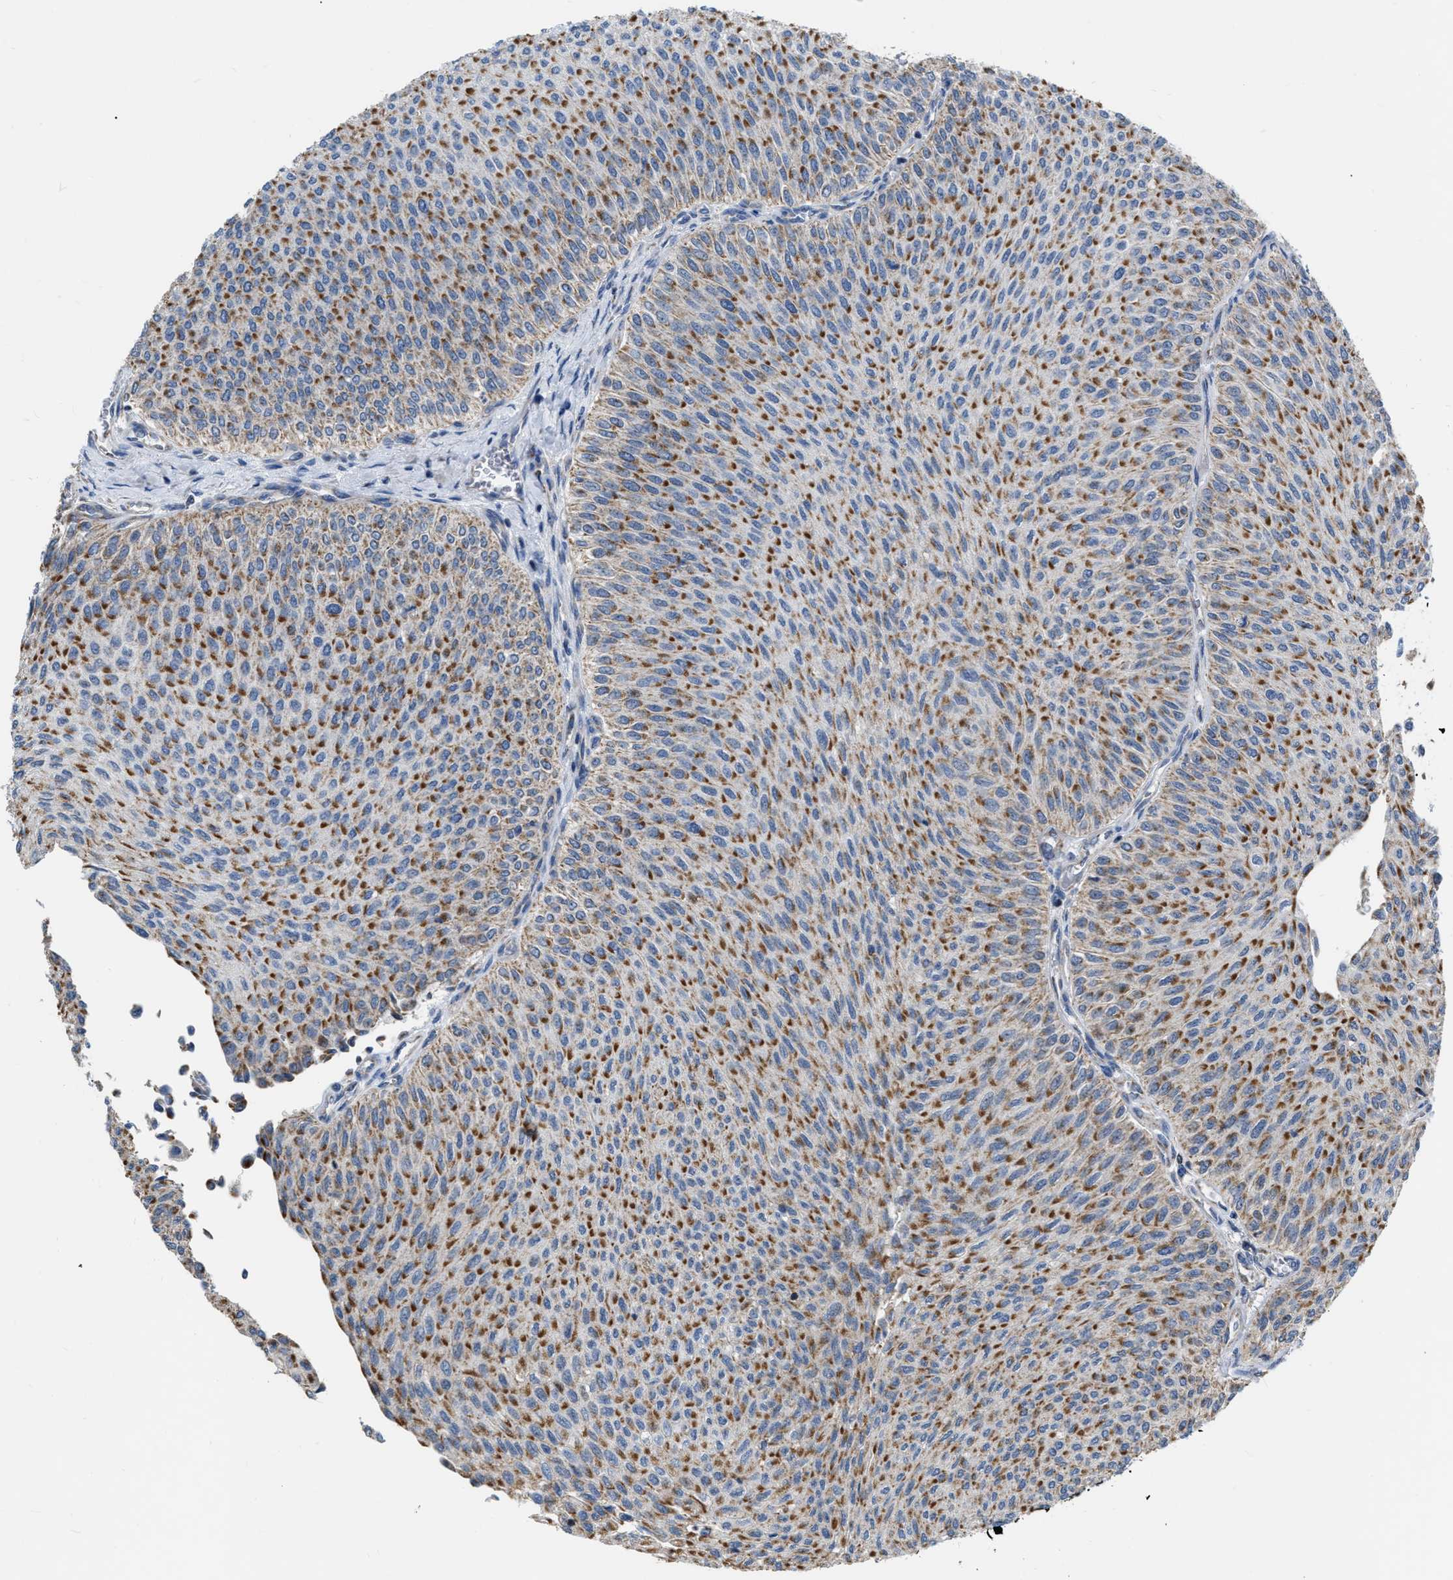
{"staining": {"intensity": "moderate", "quantity": ">75%", "location": "cytoplasmic/membranous"}, "tissue": "urothelial cancer", "cell_type": "Tumor cells", "image_type": "cancer", "snomed": [{"axis": "morphology", "description": "Urothelial carcinoma, Low grade"}, {"axis": "topography", "description": "Urinary bladder"}], "caption": "Urothelial cancer stained for a protein reveals moderate cytoplasmic/membranous positivity in tumor cells. (DAB (3,3'-diaminobenzidine) = brown stain, brightfield microscopy at high magnification).", "gene": "DDX56", "patient": {"sex": "male", "age": 78}}